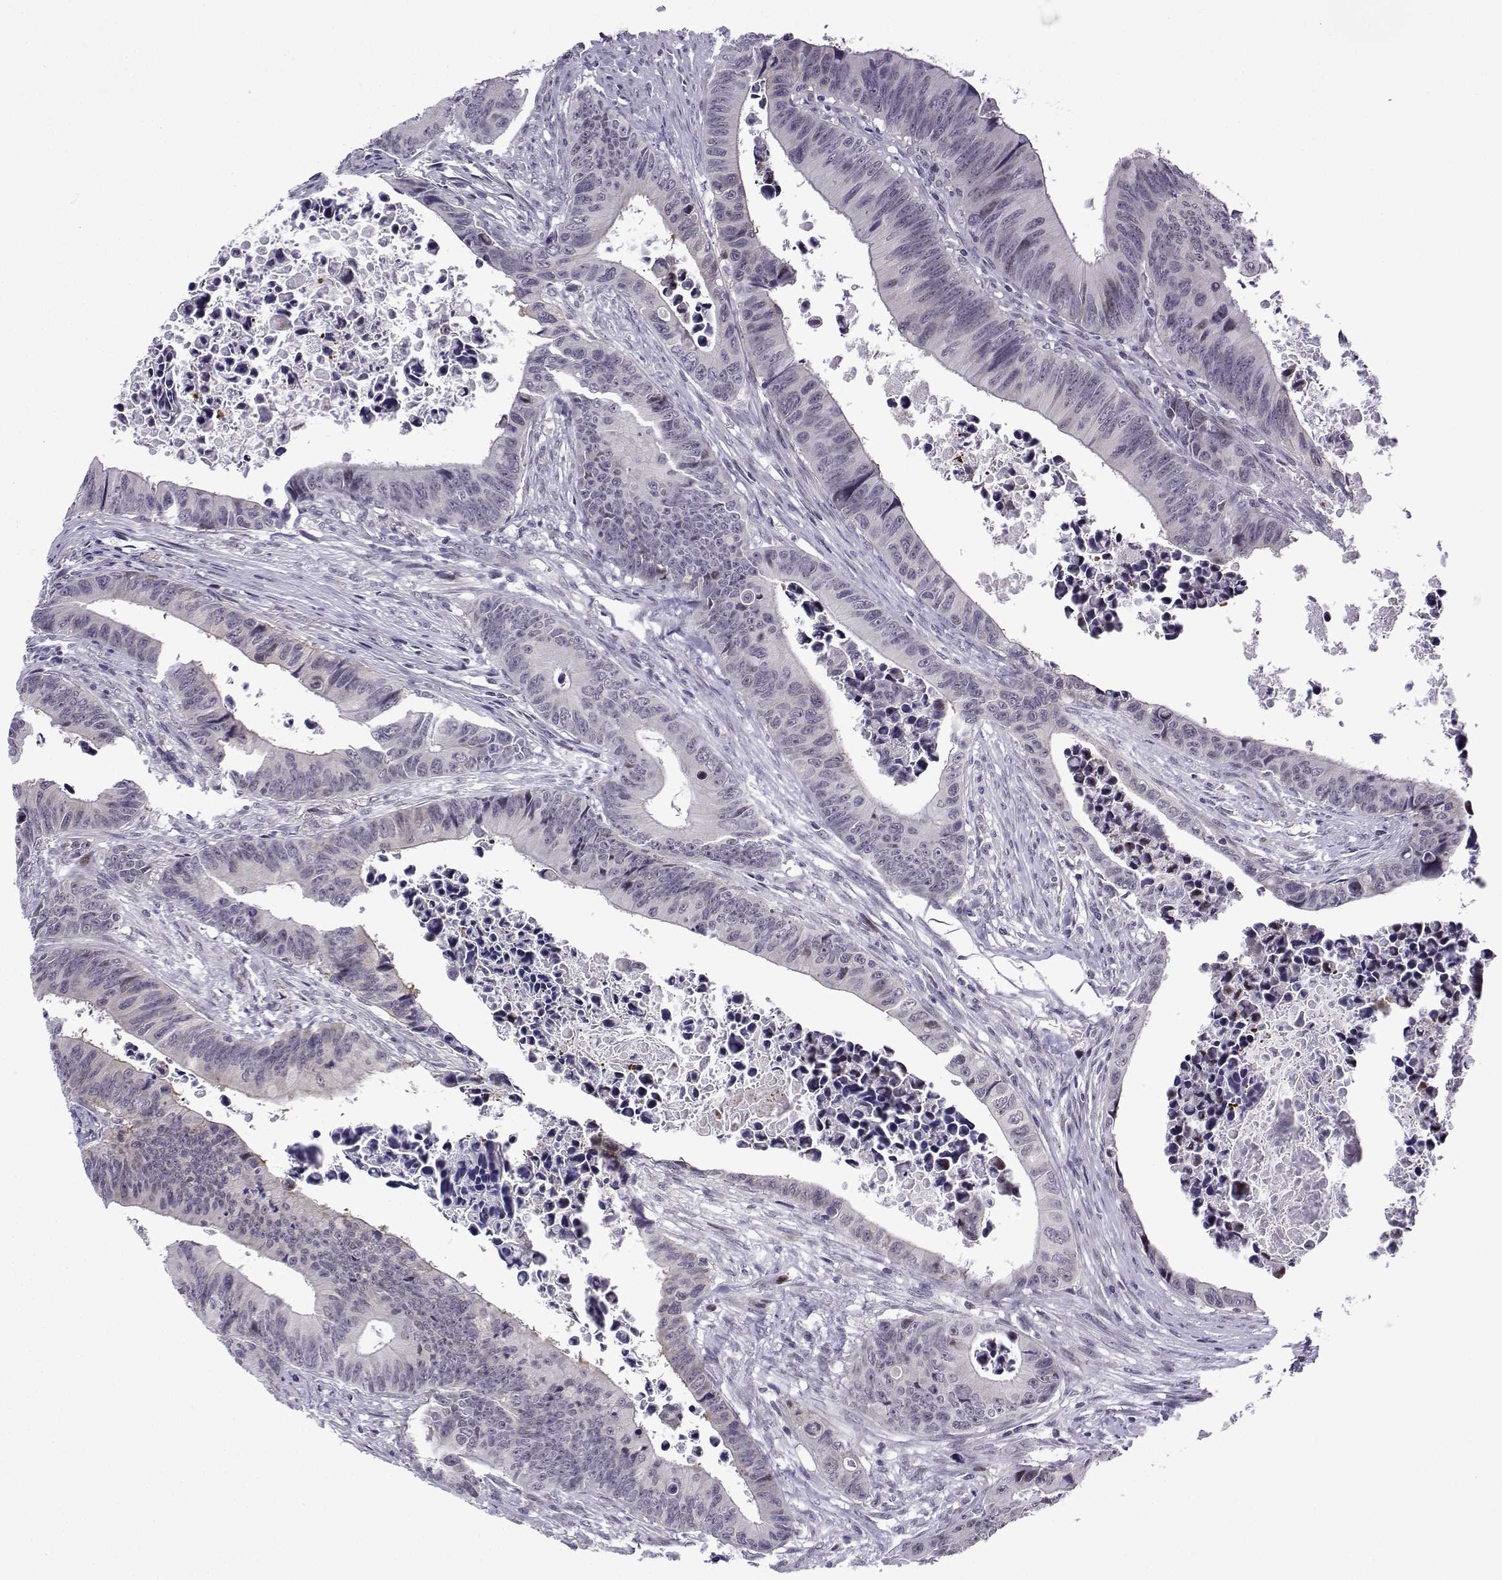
{"staining": {"intensity": "negative", "quantity": "none", "location": "none"}, "tissue": "colorectal cancer", "cell_type": "Tumor cells", "image_type": "cancer", "snomed": [{"axis": "morphology", "description": "Adenocarcinoma, NOS"}, {"axis": "topography", "description": "Colon"}], "caption": "This is an IHC photomicrograph of human adenocarcinoma (colorectal). There is no expression in tumor cells.", "gene": "FGF3", "patient": {"sex": "female", "age": 87}}